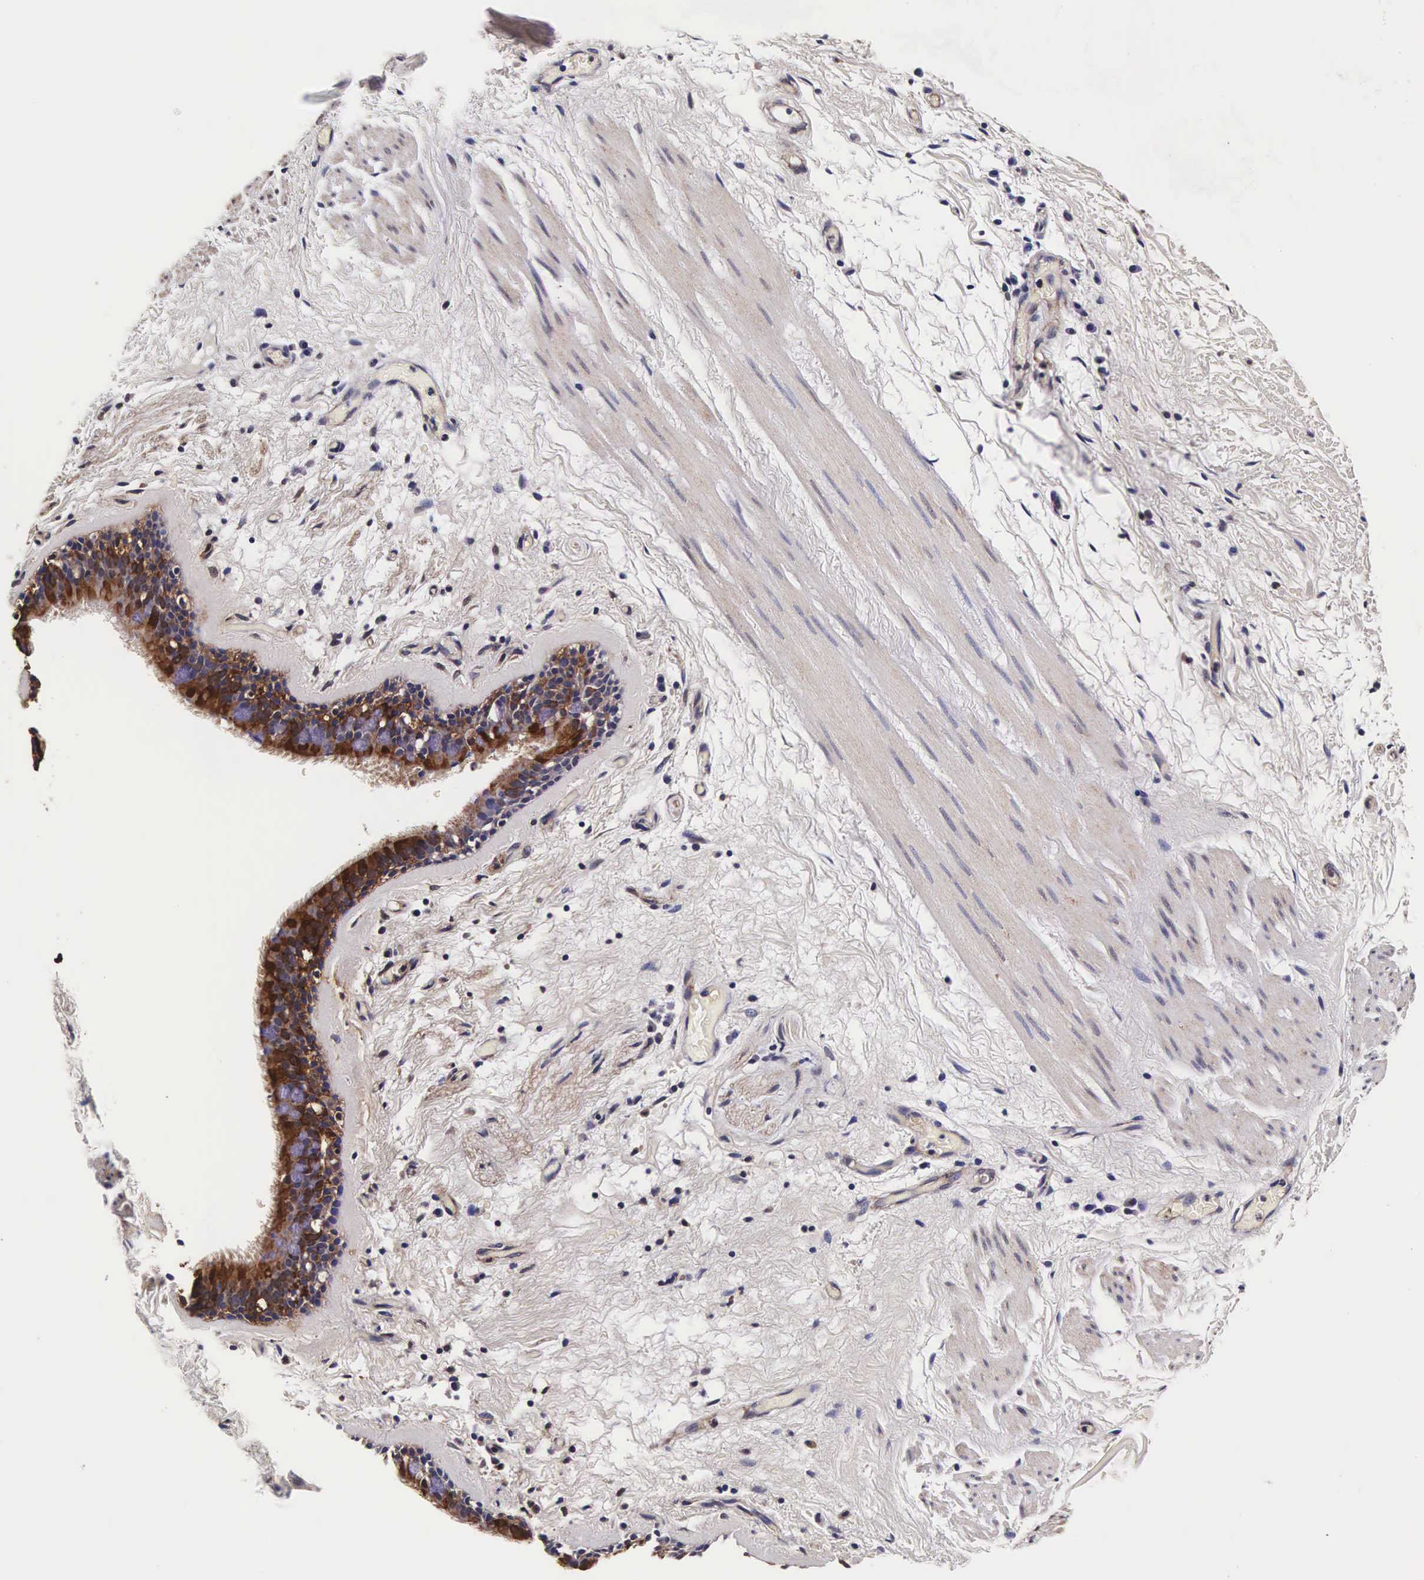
{"staining": {"intensity": "moderate", "quantity": ">75%", "location": "cytoplasmic/membranous,nuclear"}, "tissue": "bronchus", "cell_type": "Respiratory epithelial cells", "image_type": "normal", "snomed": [{"axis": "morphology", "description": "Normal tissue, NOS"}, {"axis": "topography", "description": "Cartilage tissue"}], "caption": "Normal bronchus demonstrates moderate cytoplasmic/membranous,nuclear staining in approximately >75% of respiratory epithelial cells, visualized by immunohistochemistry.", "gene": "TECPR2", "patient": {"sex": "female", "age": 63}}